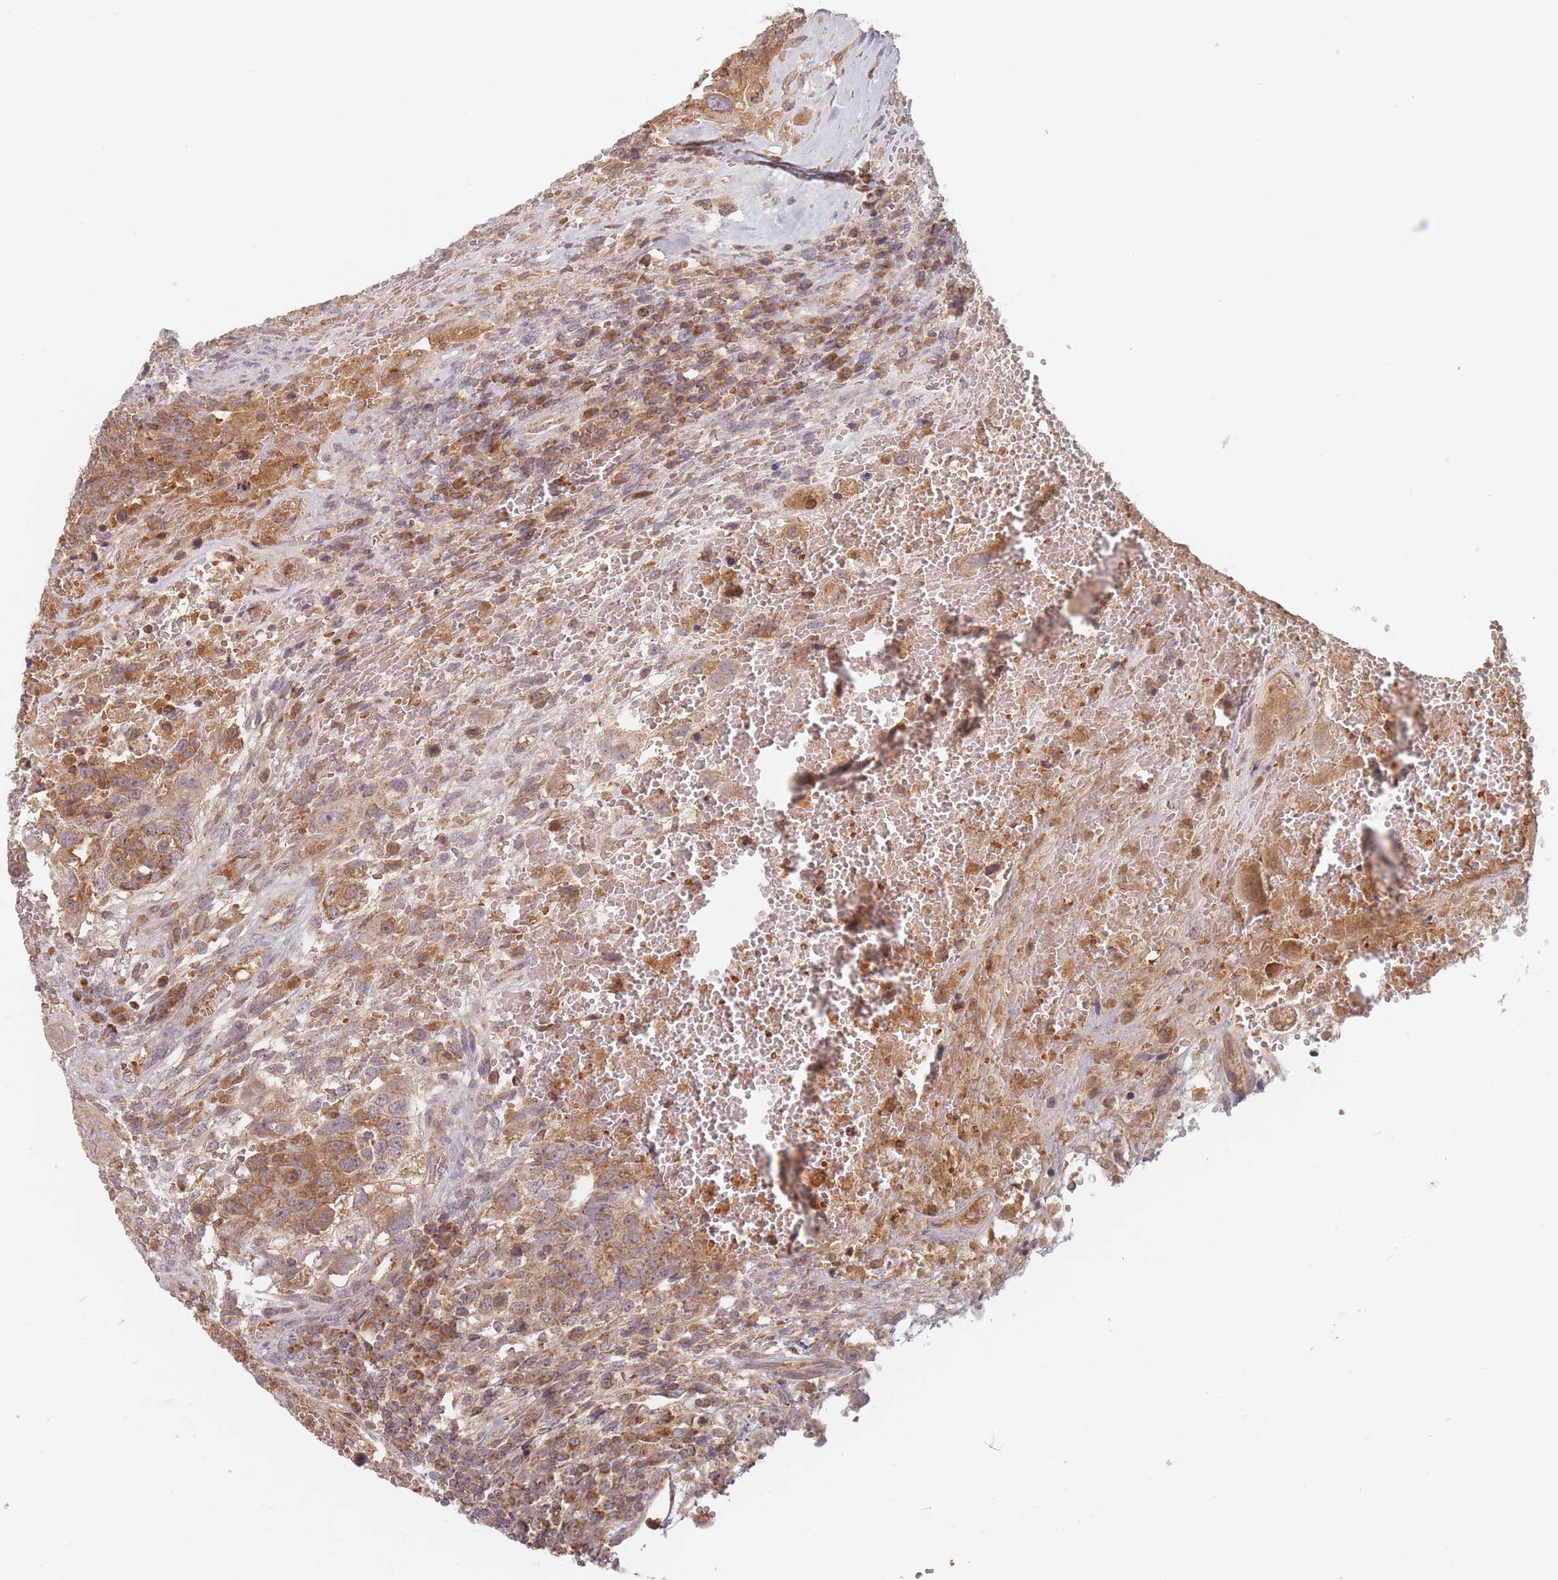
{"staining": {"intensity": "moderate", "quantity": ">75%", "location": "cytoplasmic/membranous"}, "tissue": "testis cancer", "cell_type": "Tumor cells", "image_type": "cancer", "snomed": [{"axis": "morphology", "description": "Carcinoma, Embryonal, NOS"}, {"axis": "topography", "description": "Testis"}], "caption": "Human testis cancer (embryonal carcinoma) stained with a protein marker shows moderate staining in tumor cells.", "gene": "OR2M4", "patient": {"sex": "male", "age": 26}}